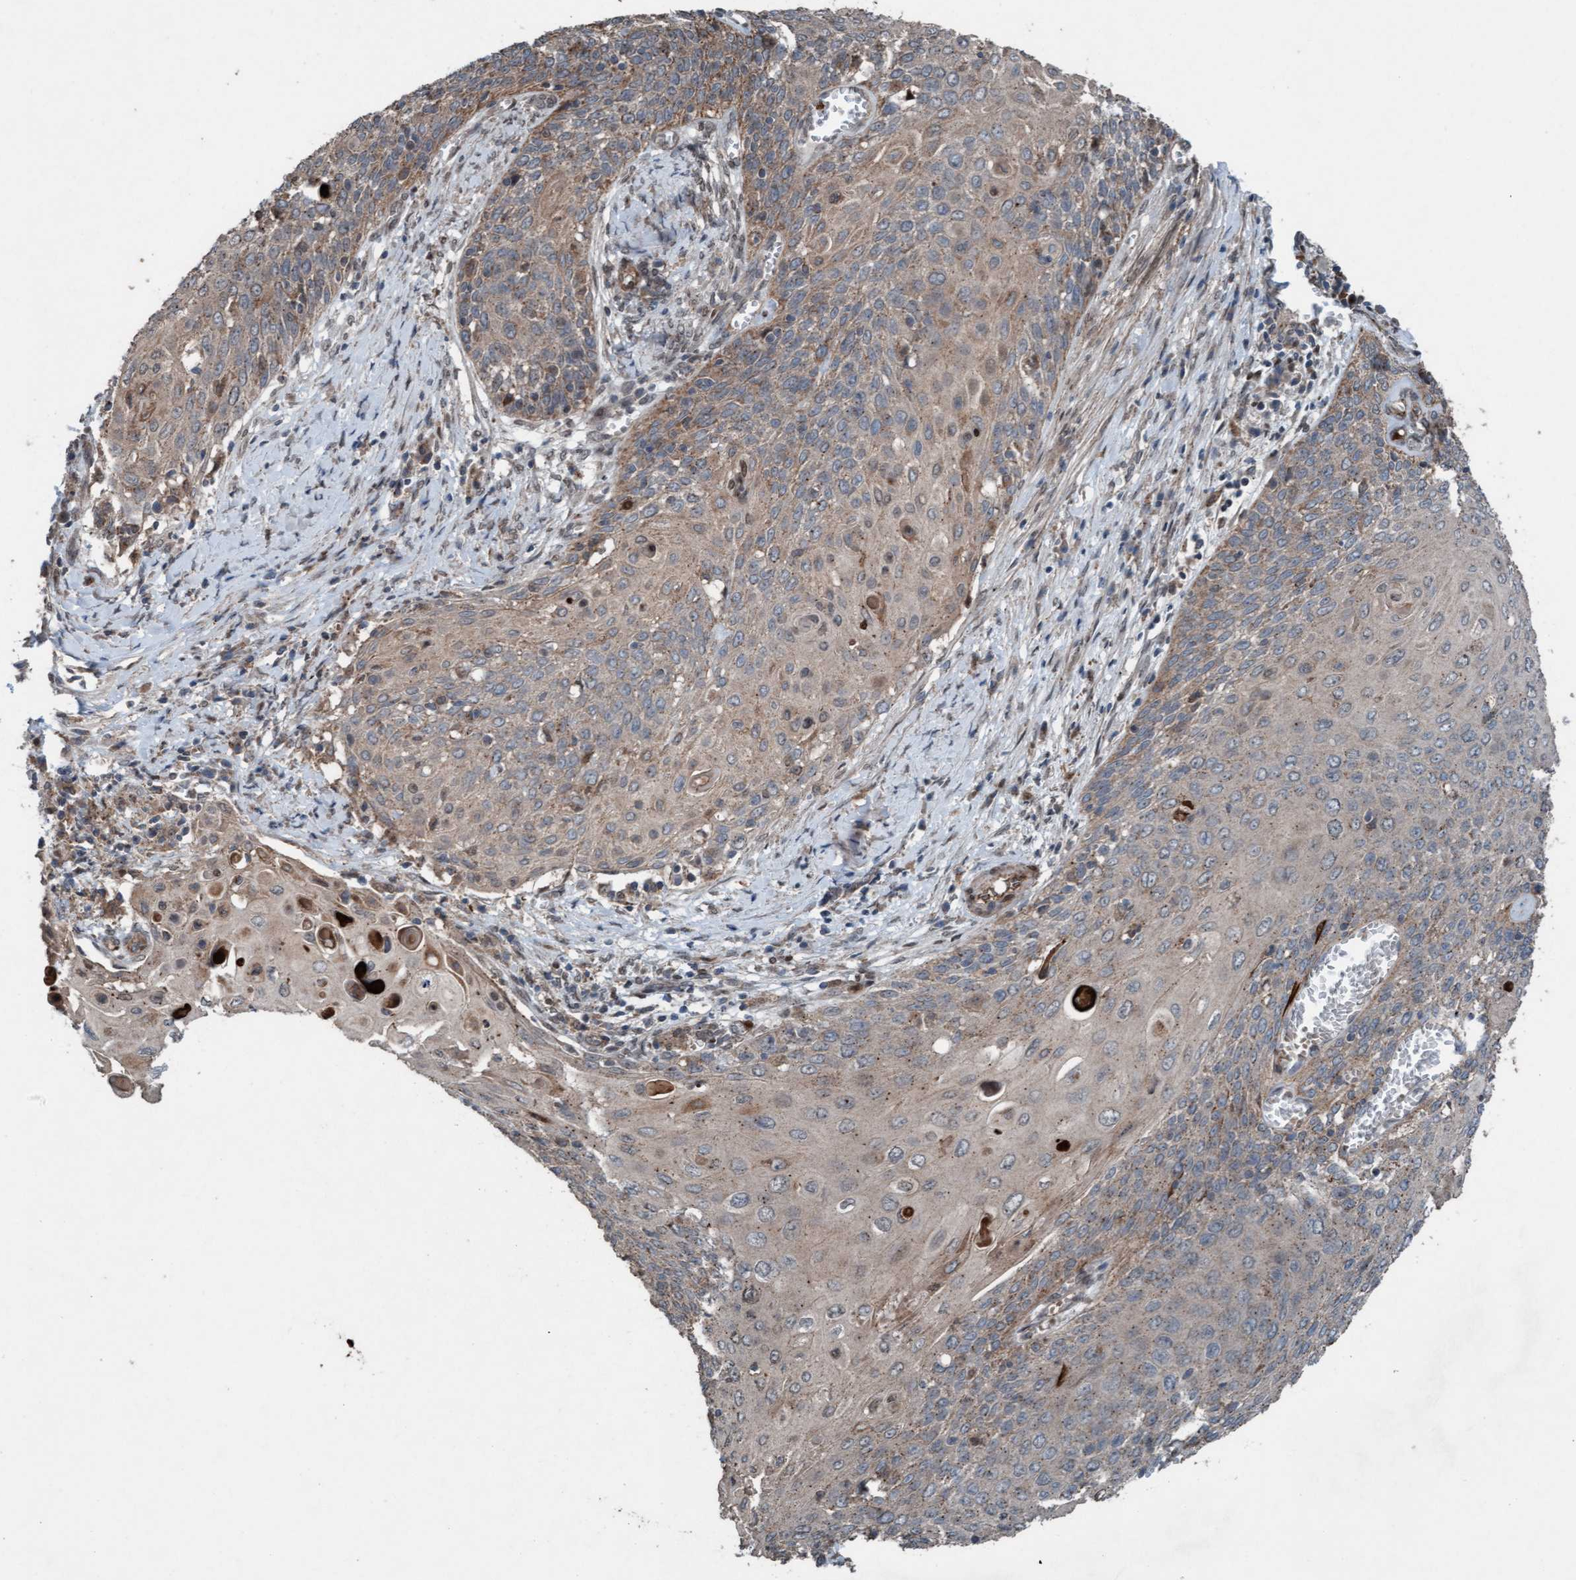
{"staining": {"intensity": "weak", "quantity": ">75%", "location": "cytoplasmic/membranous"}, "tissue": "cervical cancer", "cell_type": "Tumor cells", "image_type": "cancer", "snomed": [{"axis": "morphology", "description": "Squamous cell carcinoma, NOS"}, {"axis": "topography", "description": "Cervix"}], "caption": "Protein expression analysis of cervical cancer demonstrates weak cytoplasmic/membranous expression in about >75% of tumor cells. (DAB (3,3'-diaminobenzidine) = brown stain, brightfield microscopy at high magnification).", "gene": "PLXNB2", "patient": {"sex": "female", "age": 39}}